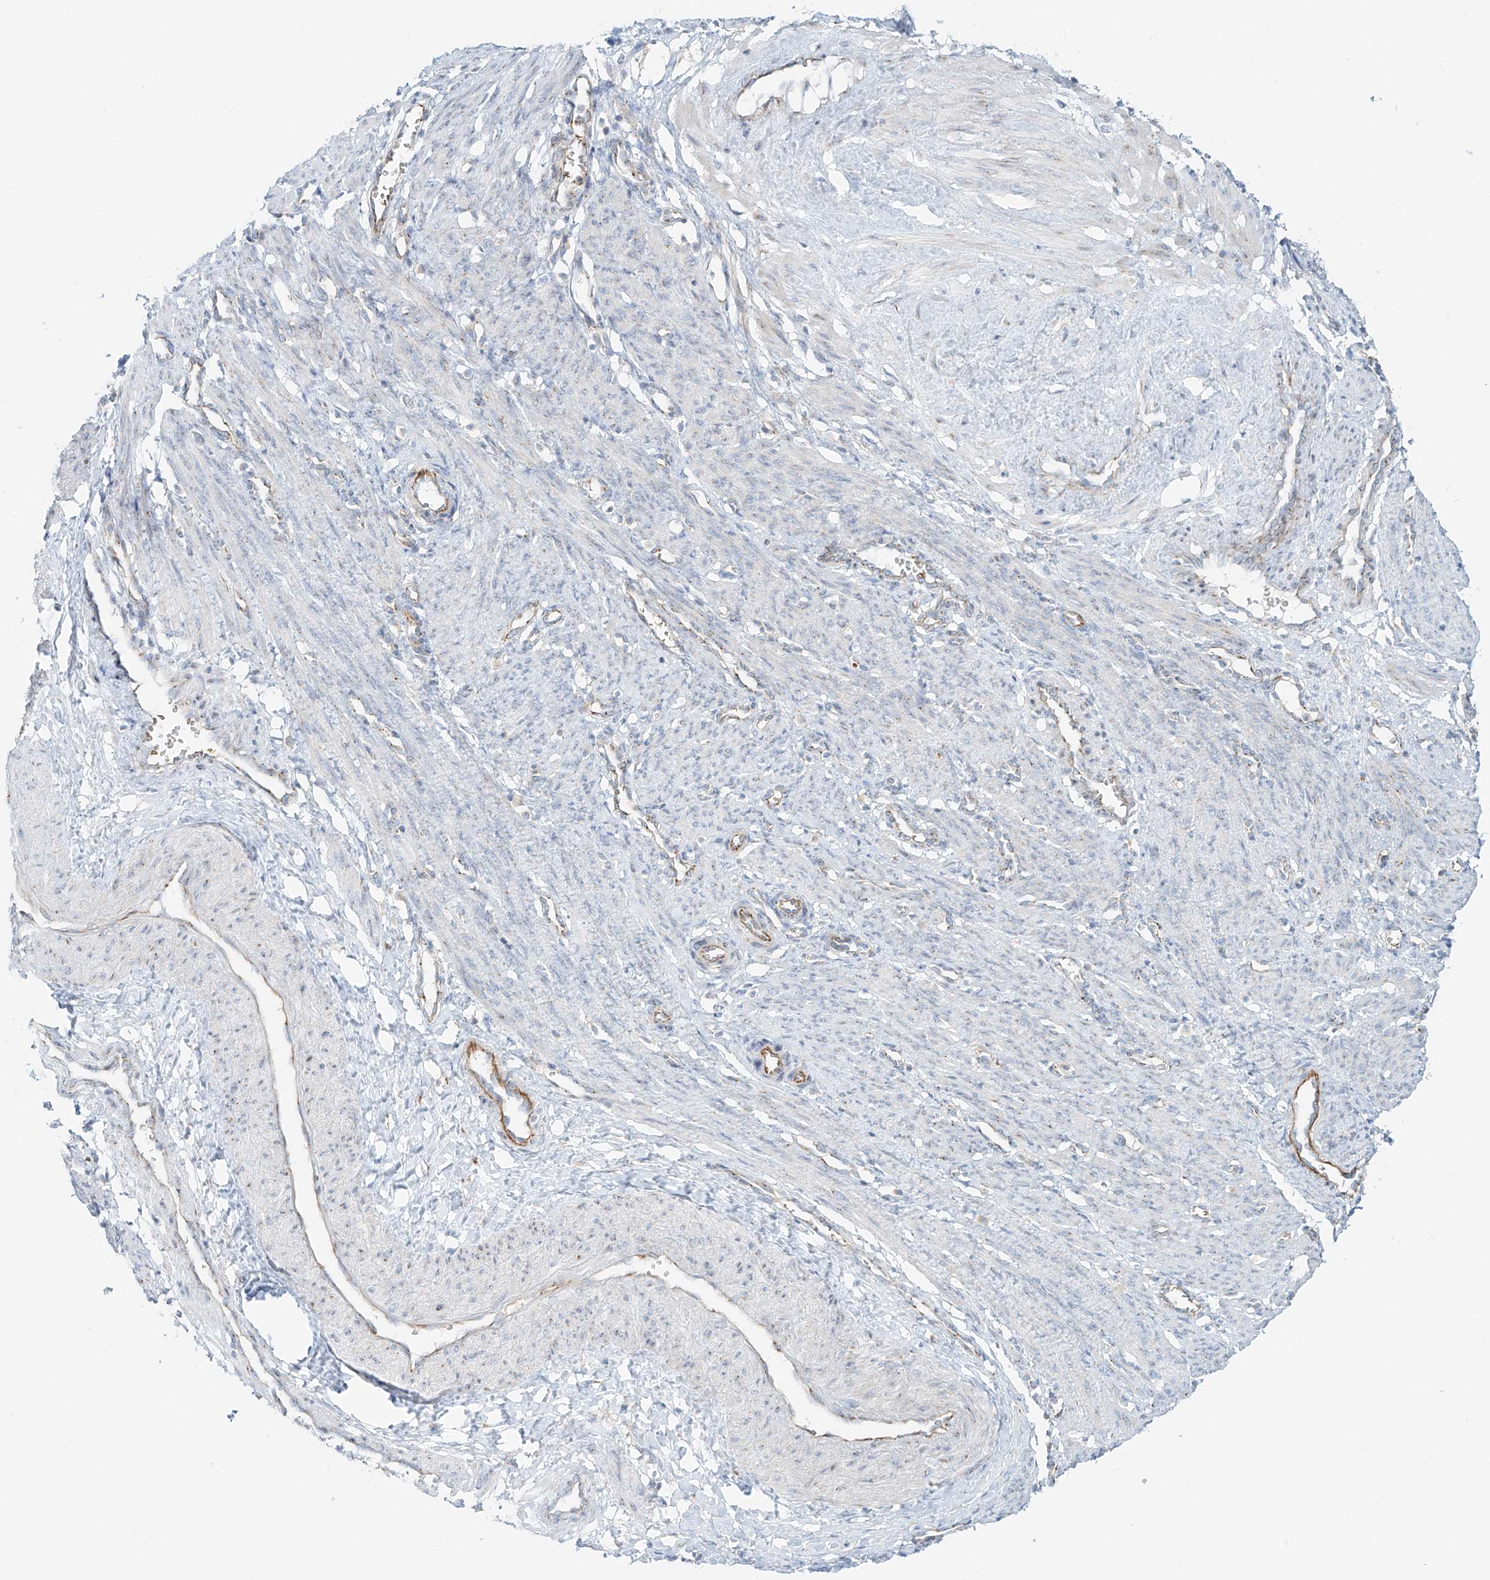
{"staining": {"intensity": "negative", "quantity": "none", "location": "none"}, "tissue": "smooth muscle", "cell_type": "Smooth muscle cells", "image_type": "normal", "snomed": [{"axis": "morphology", "description": "Normal tissue, NOS"}, {"axis": "topography", "description": "Endometrium"}], "caption": "The image exhibits no significant positivity in smooth muscle cells of smooth muscle.", "gene": "EIPR1", "patient": {"sex": "female", "age": 33}}